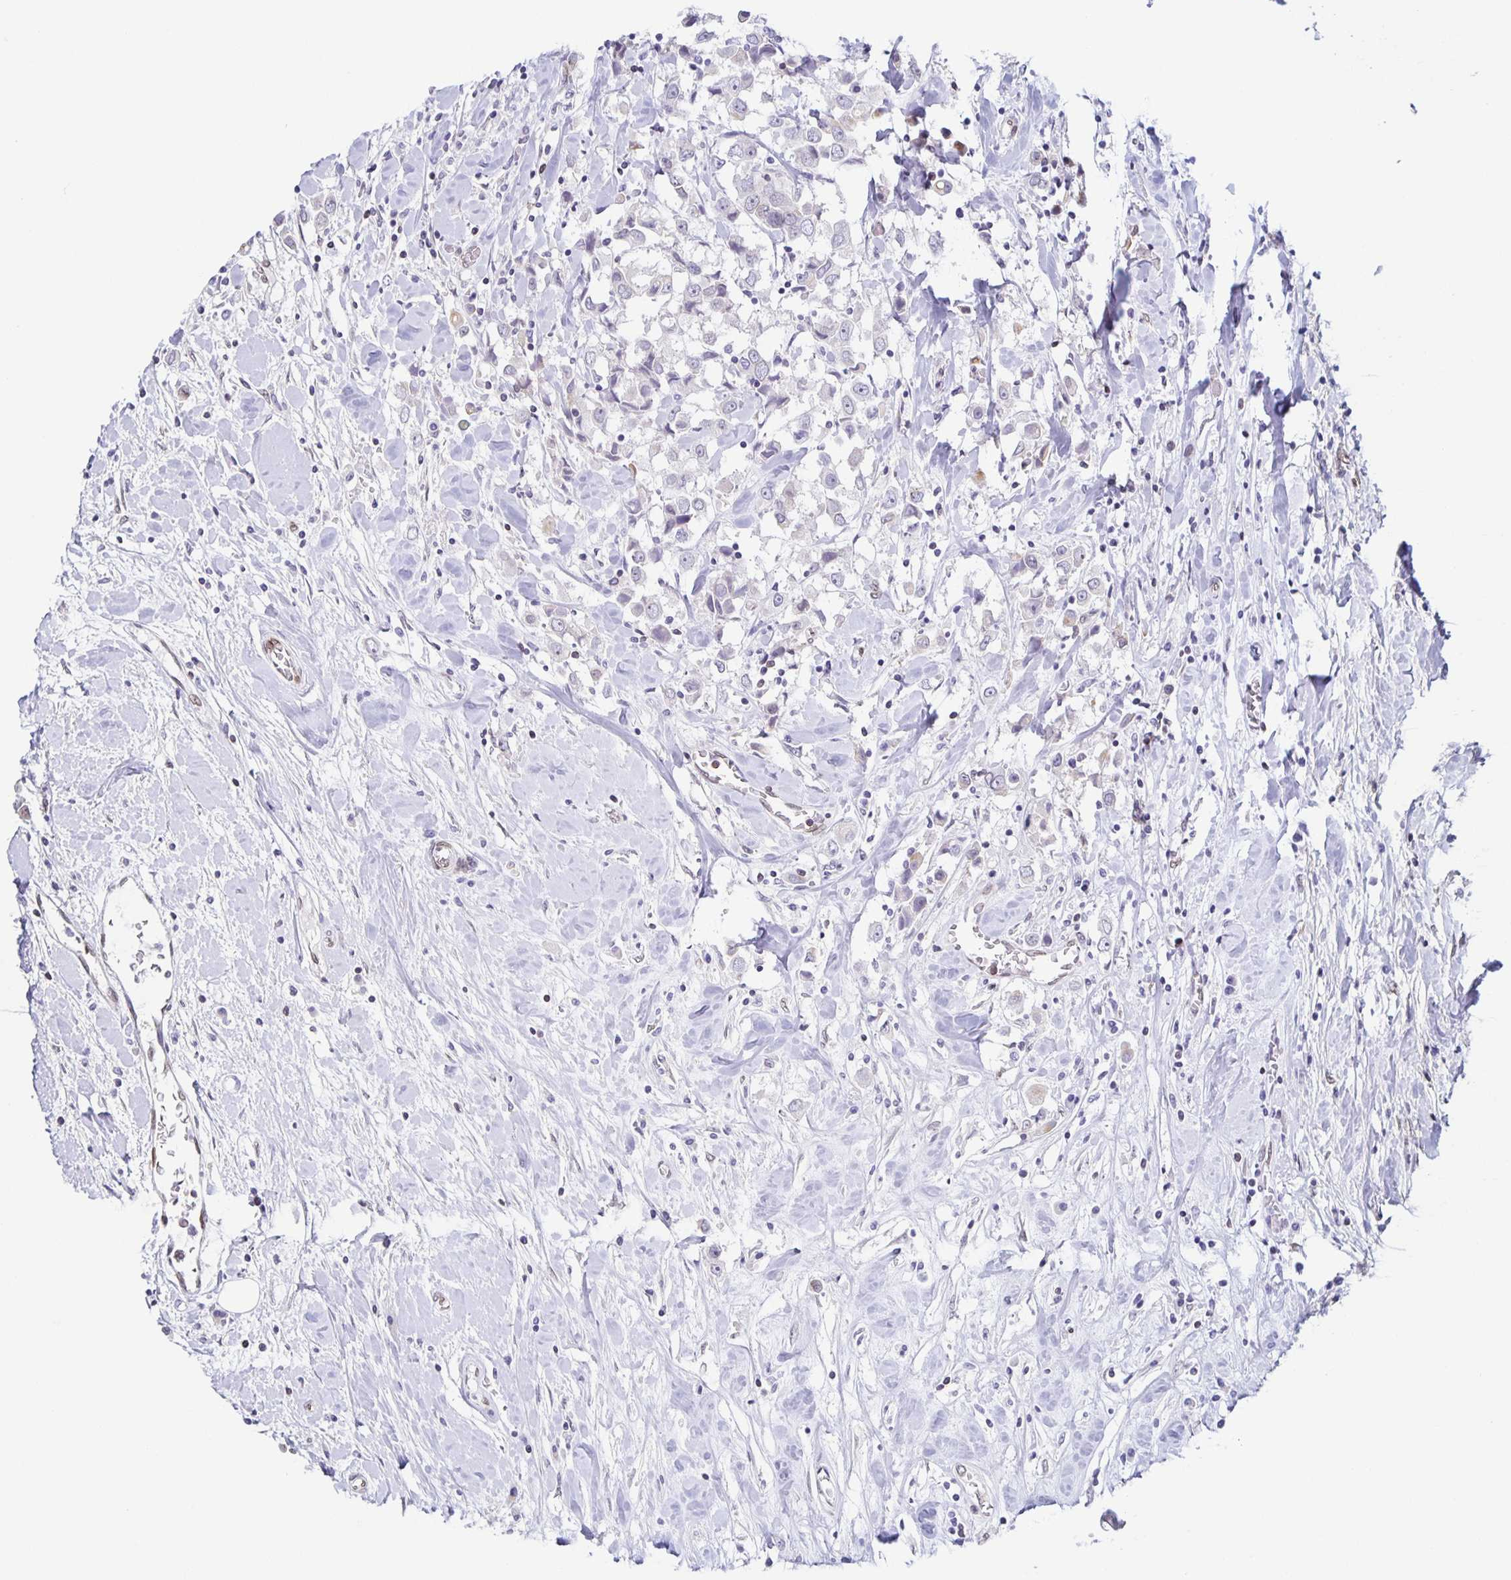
{"staining": {"intensity": "negative", "quantity": "none", "location": "none"}, "tissue": "breast cancer", "cell_type": "Tumor cells", "image_type": "cancer", "snomed": [{"axis": "morphology", "description": "Duct carcinoma"}, {"axis": "topography", "description": "Breast"}], "caption": "The photomicrograph demonstrates no significant expression in tumor cells of breast cancer.", "gene": "SYNE2", "patient": {"sex": "female", "age": 61}}